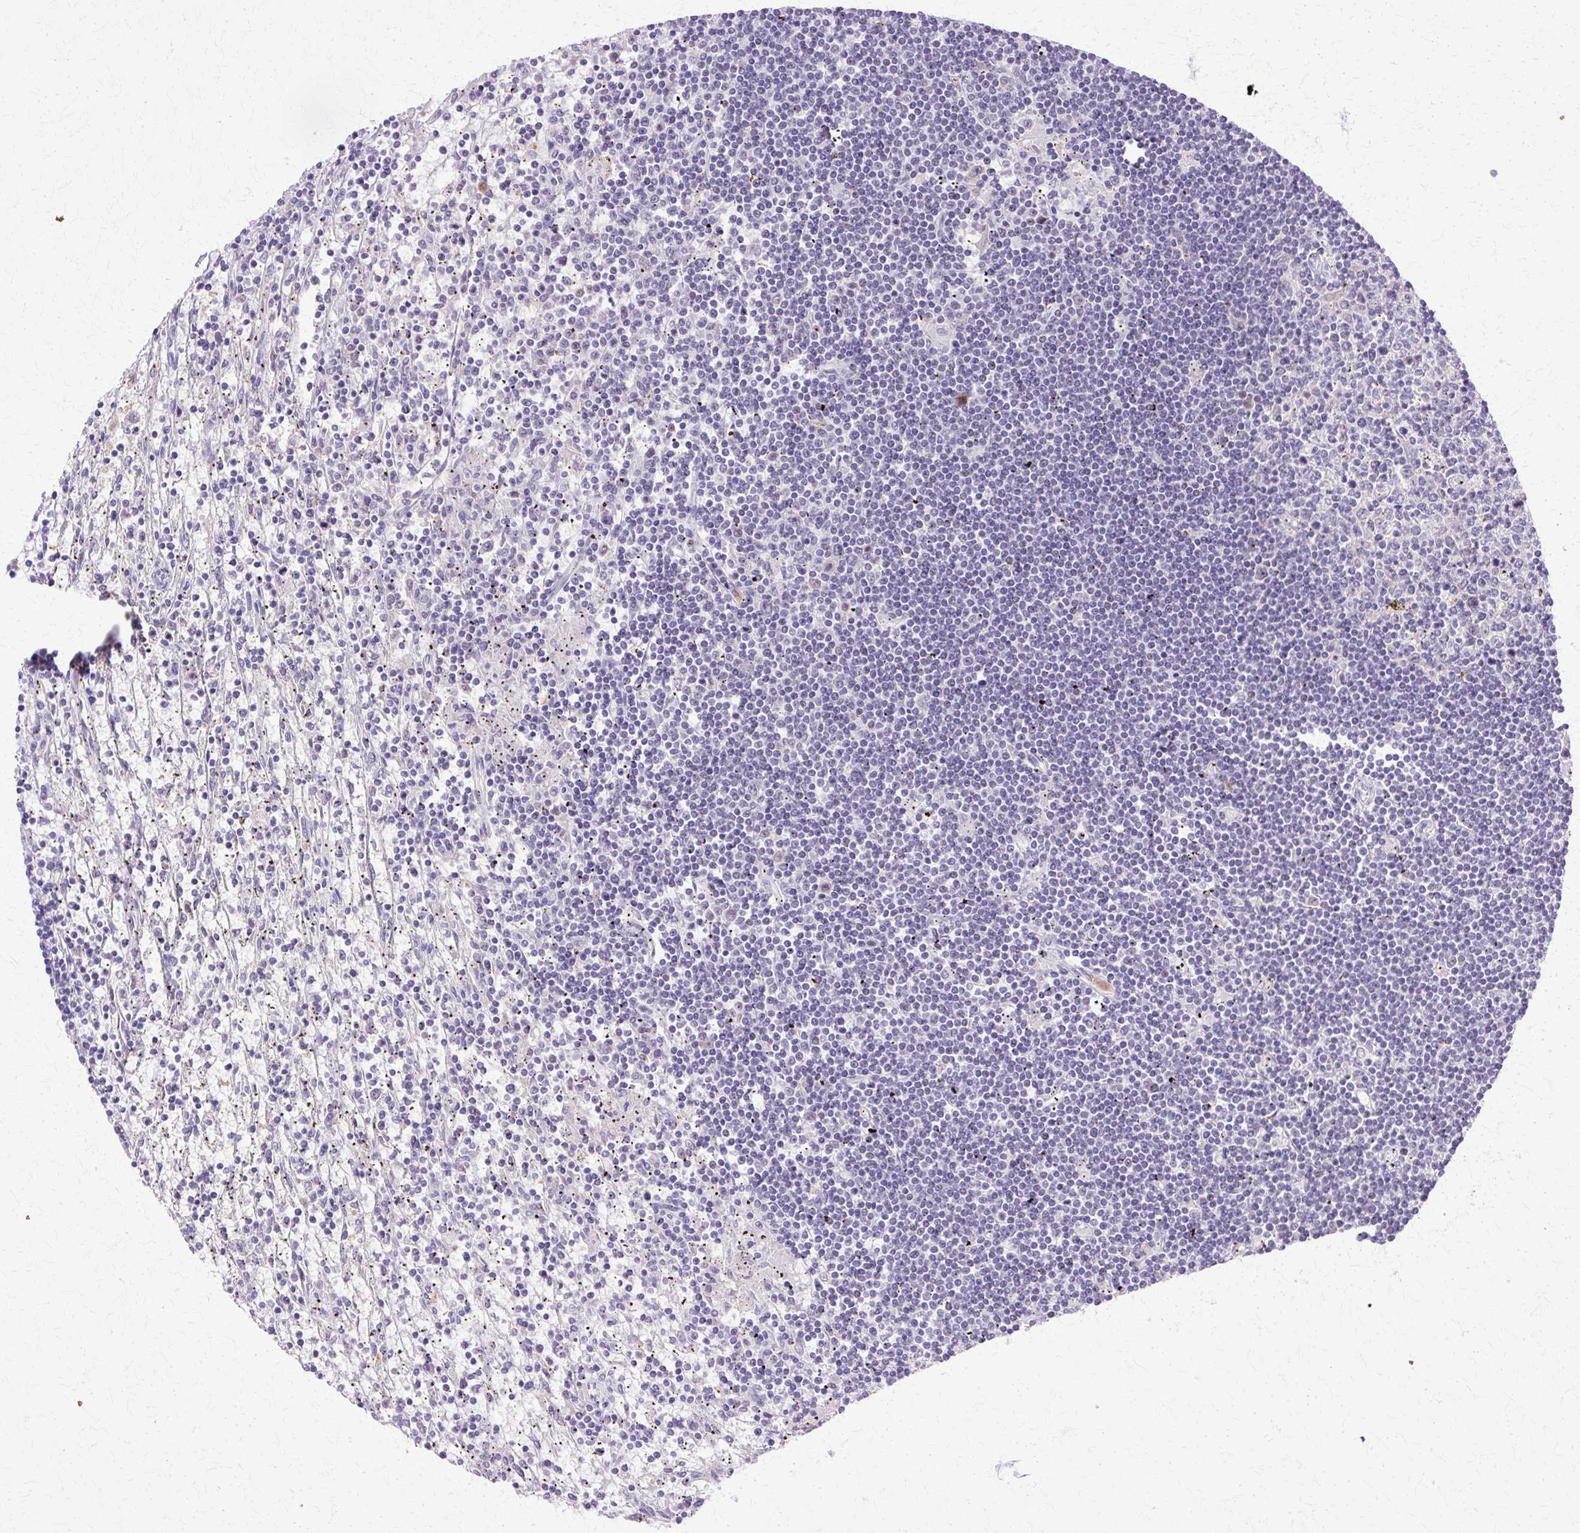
{"staining": {"intensity": "negative", "quantity": "none", "location": "none"}, "tissue": "lymphoma", "cell_type": "Tumor cells", "image_type": "cancer", "snomed": [{"axis": "morphology", "description": "Malignant lymphoma, non-Hodgkin's type, Low grade"}, {"axis": "topography", "description": "Spleen"}], "caption": "DAB (3,3'-diaminobenzidine) immunohistochemical staining of human lymphoma shows no significant staining in tumor cells.", "gene": "HSPA8", "patient": {"sex": "male", "age": 76}}